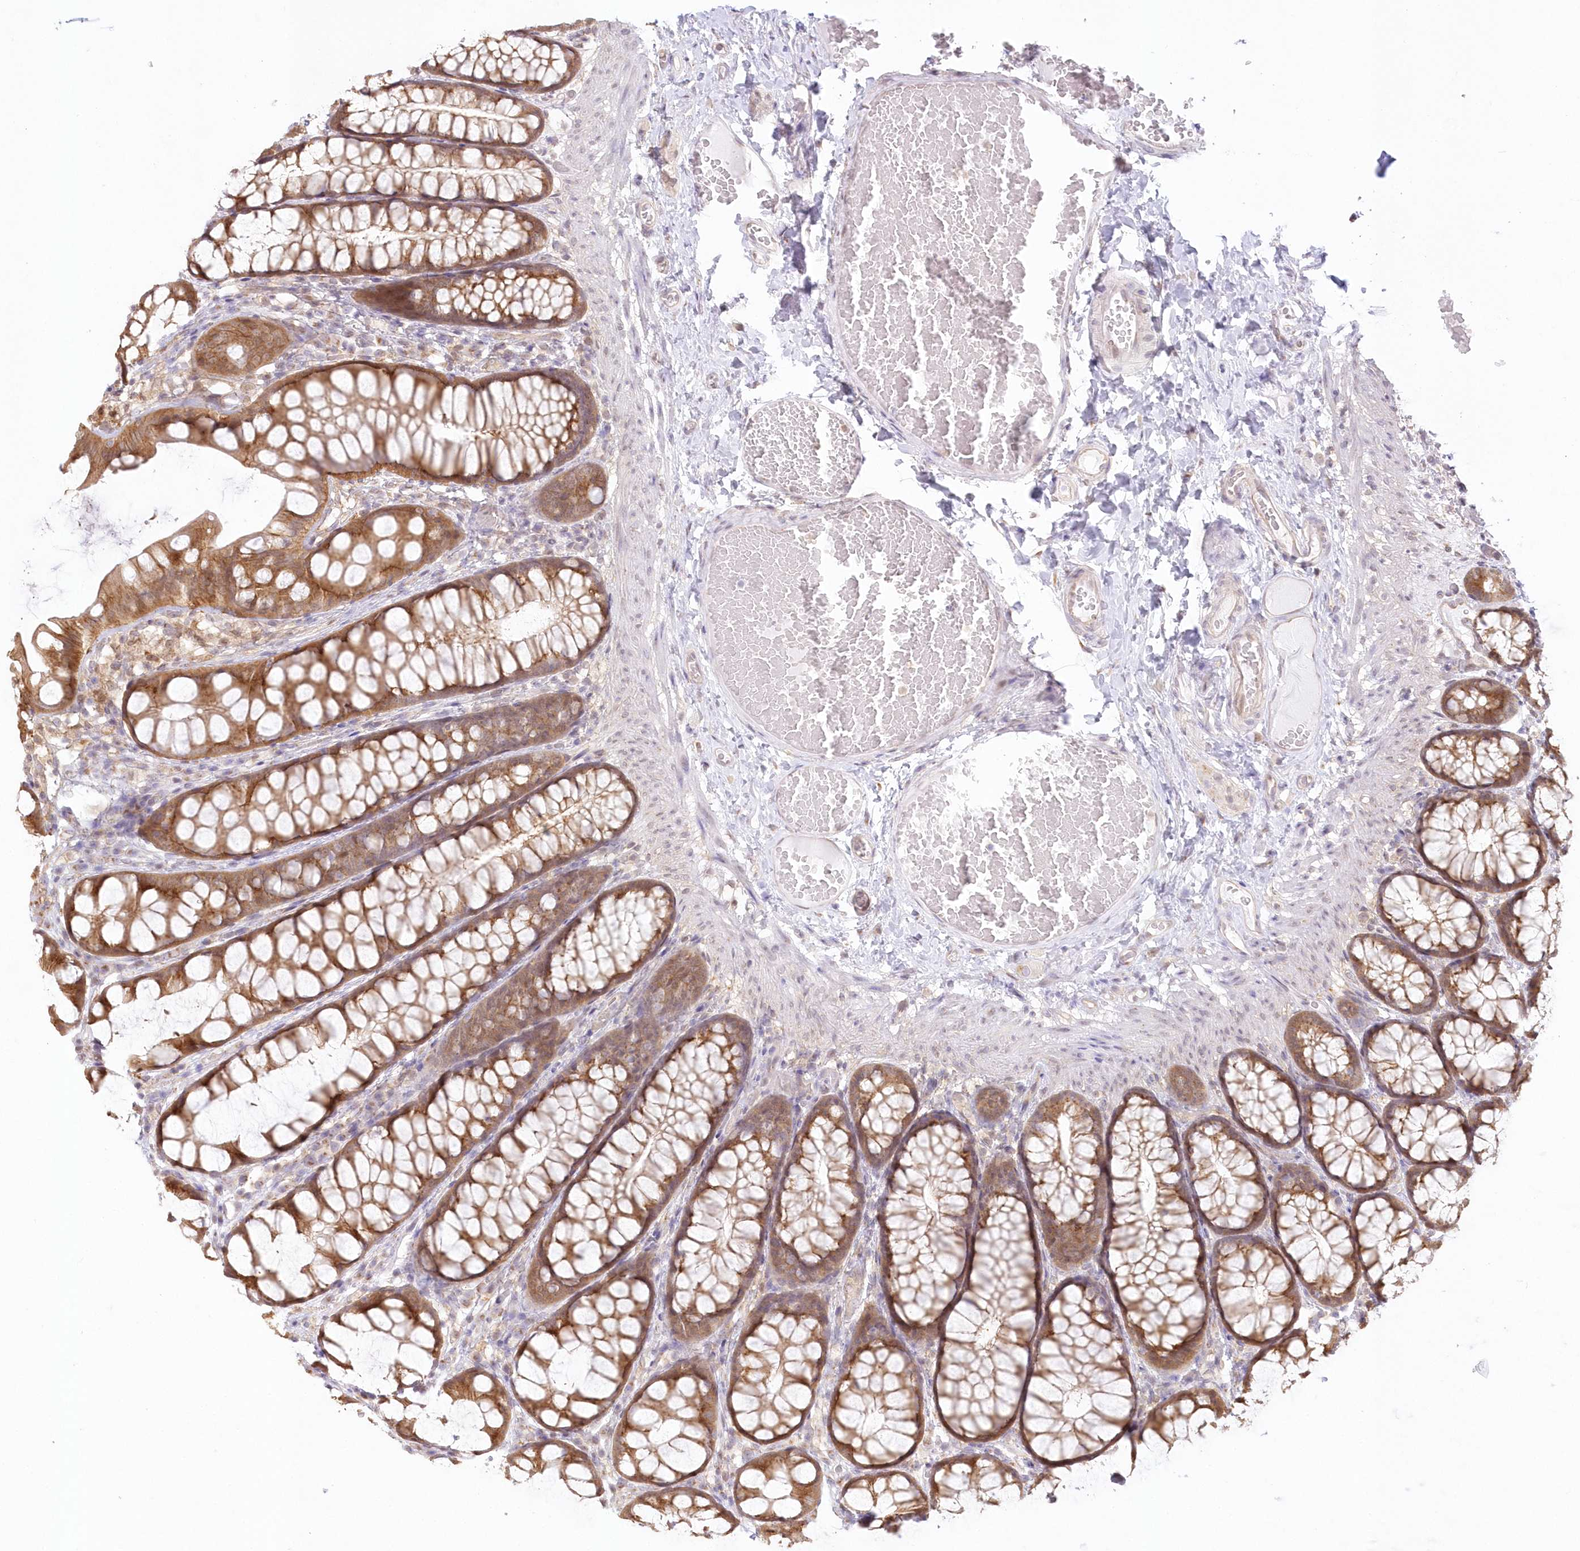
{"staining": {"intensity": "weak", "quantity": "25%-75%", "location": "cytoplasmic/membranous"}, "tissue": "colon", "cell_type": "Endothelial cells", "image_type": "normal", "snomed": [{"axis": "morphology", "description": "Normal tissue, NOS"}, {"axis": "topography", "description": "Colon"}], "caption": "Endothelial cells show low levels of weak cytoplasmic/membranous staining in approximately 25%-75% of cells in unremarkable colon.", "gene": "RNPEP", "patient": {"sex": "male", "age": 47}}